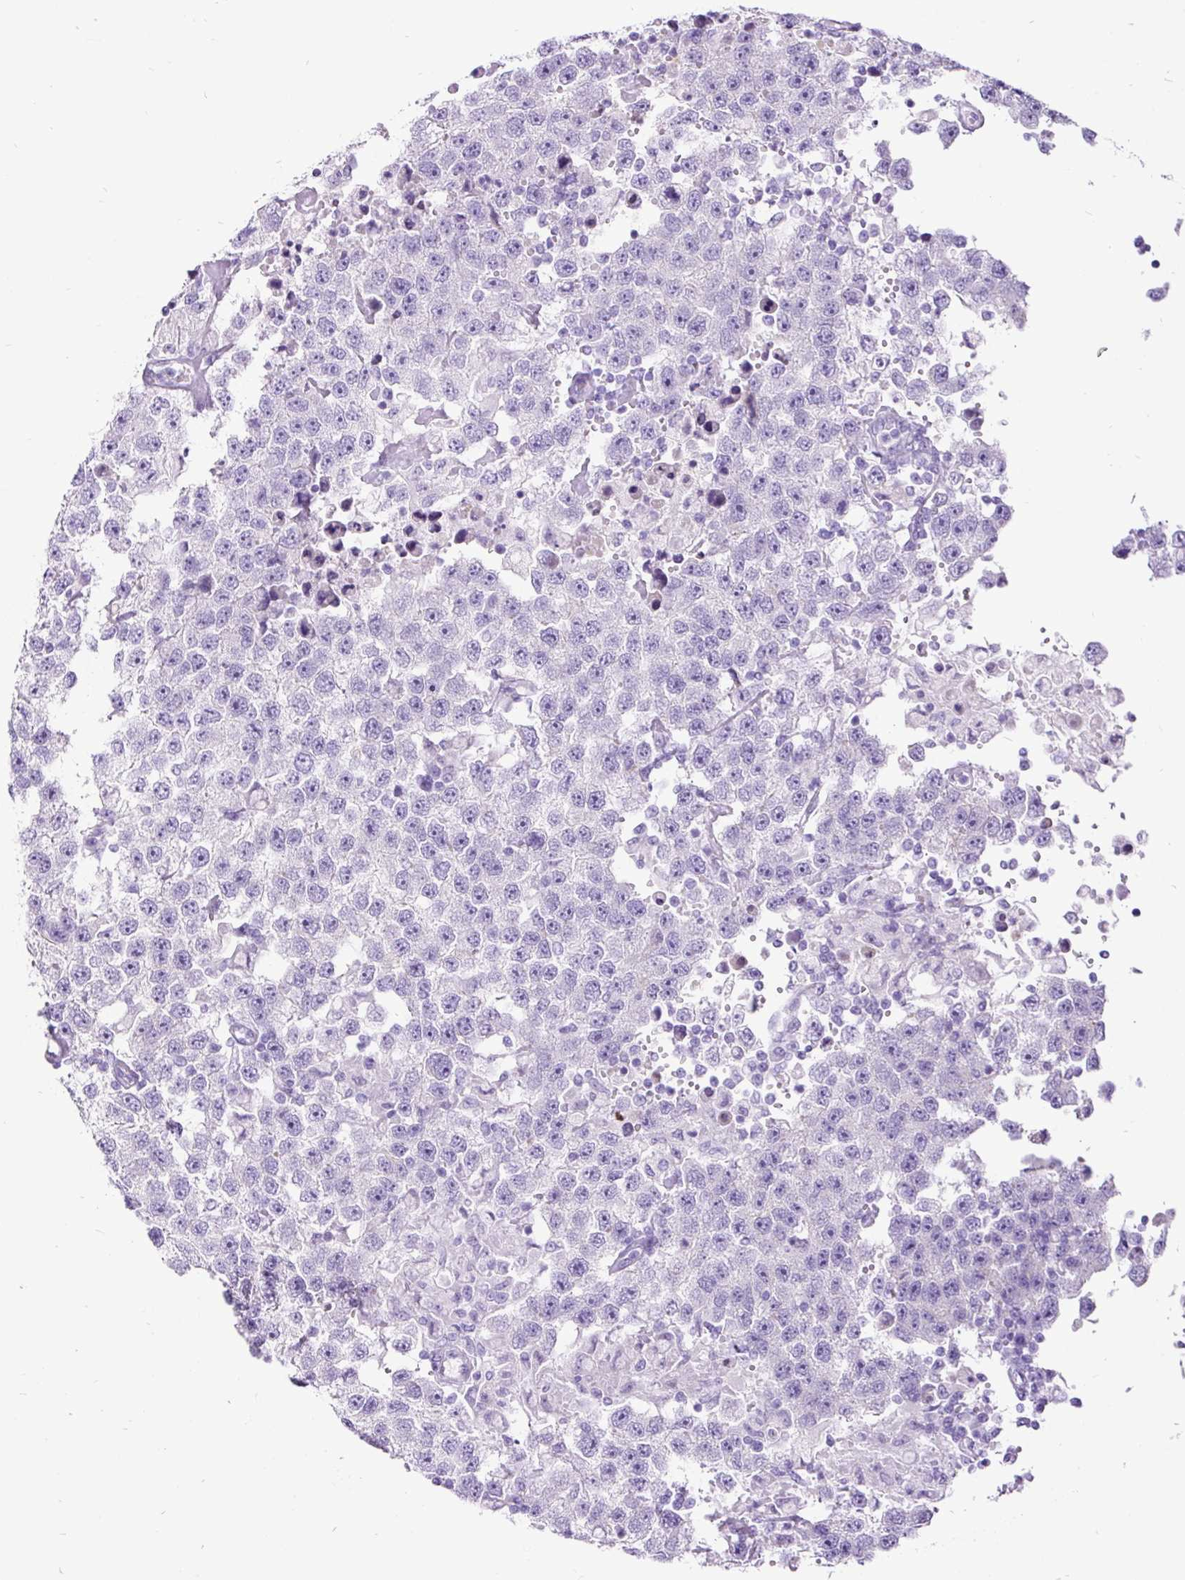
{"staining": {"intensity": "negative", "quantity": "none", "location": "none"}, "tissue": "testis cancer", "cell_type": "Tumor cells", "image_type": "cancer", "snomed": [{"axis": "morphology", "description": "Carcinoma, Embryonal, NOS"}, {"axis": "topography", "description": "Testis"}], "caption": "Immunohistochemistry (IHC) micrograph of neoplastic tissue: human testis cancer stained with DAB shows no significant protein positivity in tumor cells.", "gene": "PDIA2", "patient": {"sex": "male", "age": 83}}